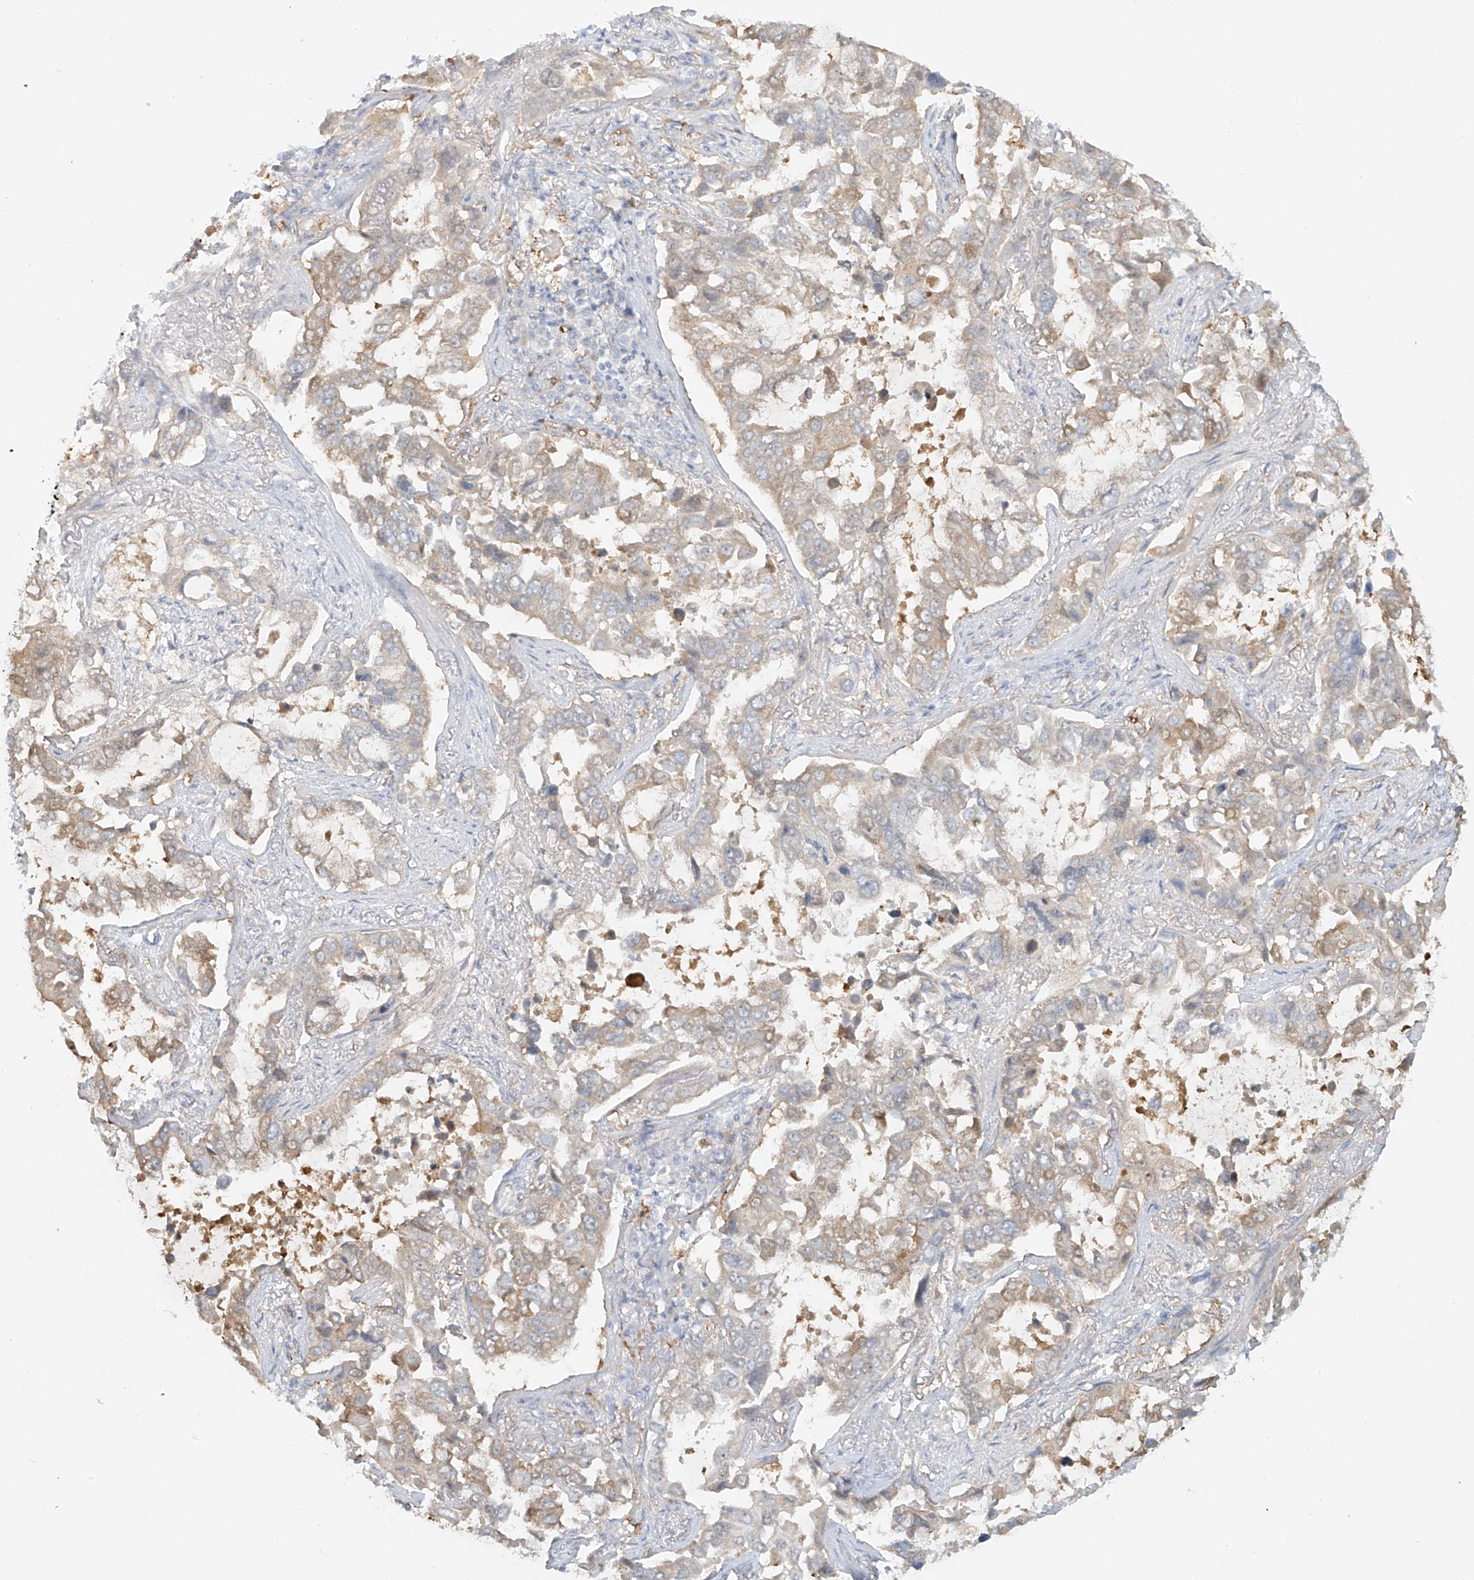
{"staining": {"intensity": "moderate", "quantity": "<25%", "location": "cytoplasmic/membranous"}, "tissue": "lung cancer", "cell_type": "Tumor cells", "image_type": "cancer", "snomed": [{"axis": "morphology", "description": "Squamous cell carcinoma, NOS"}, {"axis": "topography", "description": "Lung"}], "caption": "This is a histology image of IHC staining of lung squamous cell carcinoma, which shows moderate expression in the cytoplasmic/membranous of tumor cells.", "gene": "UPK1B", "patient": {"sex": "male", "age": 66}}